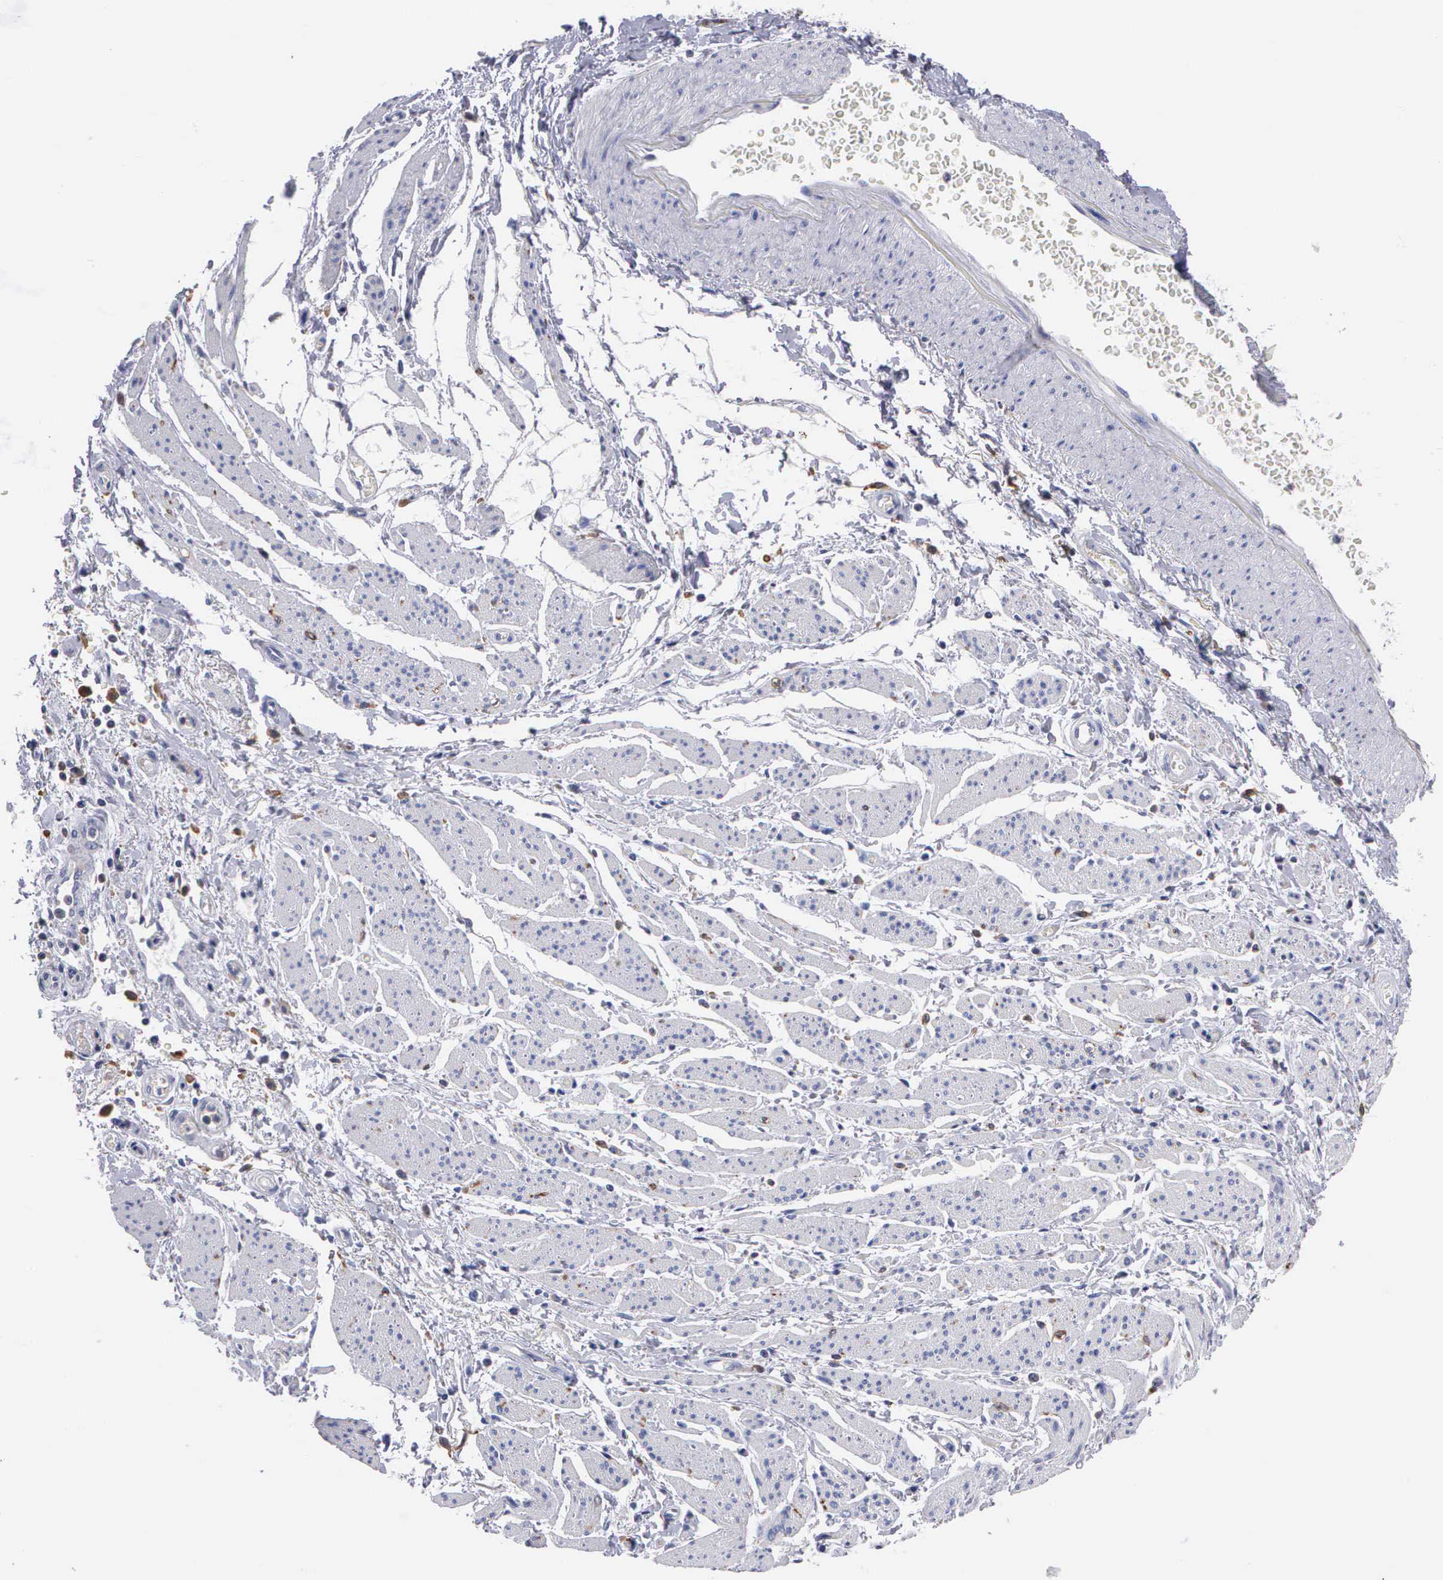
{"staining": {"intensity": "weak", "quantity": ">75%", "location": "cytoplasmic/membranous"}, "tissue": "stomach cancer", "cell_type": "Tumor cells", "image_type": "cancer", "snomed": [{"axis": "morphology", "description": "Adenocarcinoma, NOS"}, {"axis": "topography", "description": "Stomach"}], "caption": "Protein positivity by IHC demonstrates weak cytoplasmic/membranous expression in approximately >75% of tumor cells in stomach cancer (adenocarcinoma). The protein is stained brown, and the nuclei are stained in blue (DAB (3,3'-diaminobenzidine) IHC with brightfield microscopy, high magnification).", "gene": "PTGS2", "patient": {"sex": "female", "age": 76}}